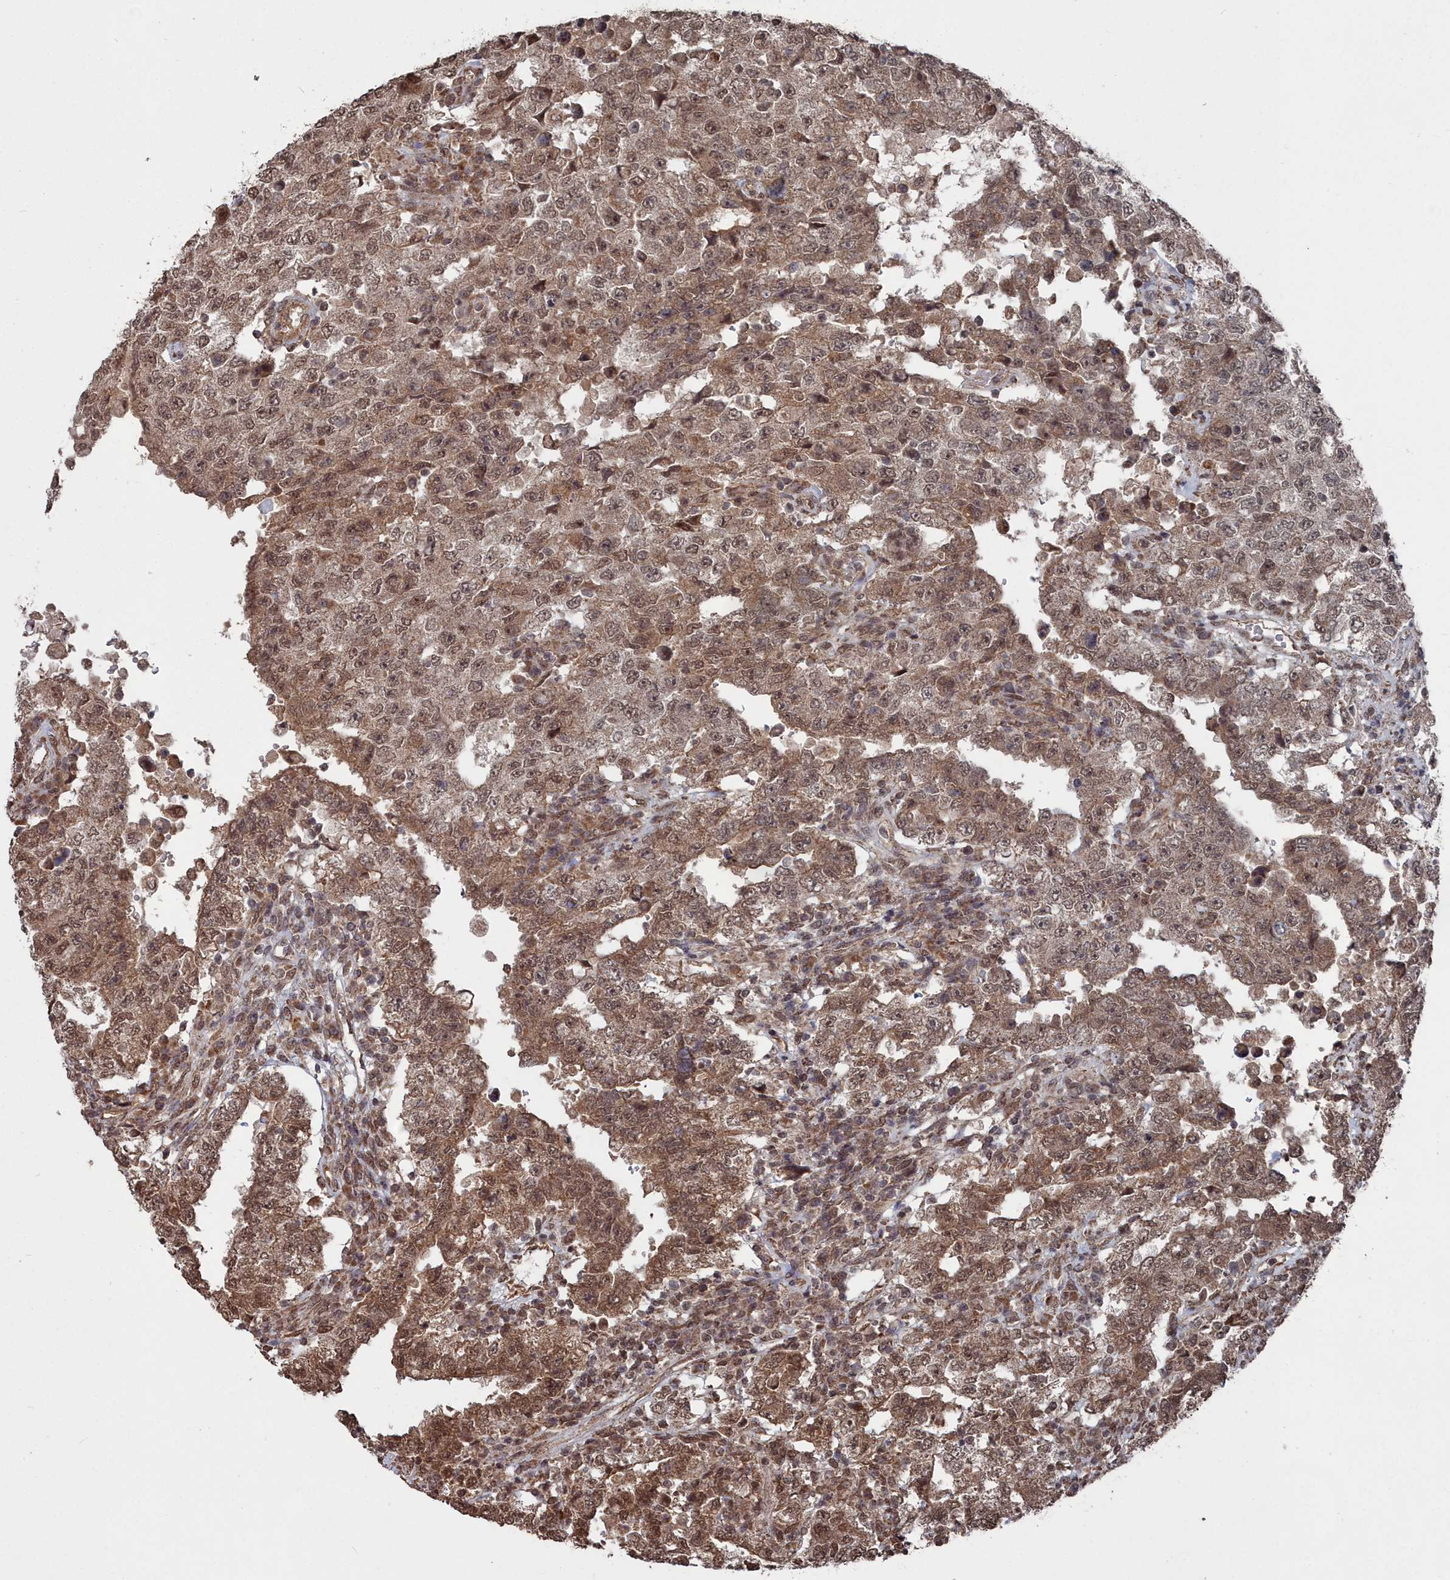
{"staining": {"intensity": "moderate", "quantity": ">75%", "location": "cytoplasmic/membranous,nuclear"}, "tissue": "testis cancer", "cell_type": "Tumor cells", "image_type": "cancer", "snomed": [{"axis": "morphology", "description": "Carcinoma, Embryonal, NOS"}, {"axis": "topography", "description": "Testis"}], "caption": "There is medium levels of moderate cytoplasmic/membranous and nuclear positivity in tumor cells of testis cancer, as demonstrated by immunohistochemical staining (brown color).", "gene": "CCNP", "patient": {"sex": "male", "age": 26}}